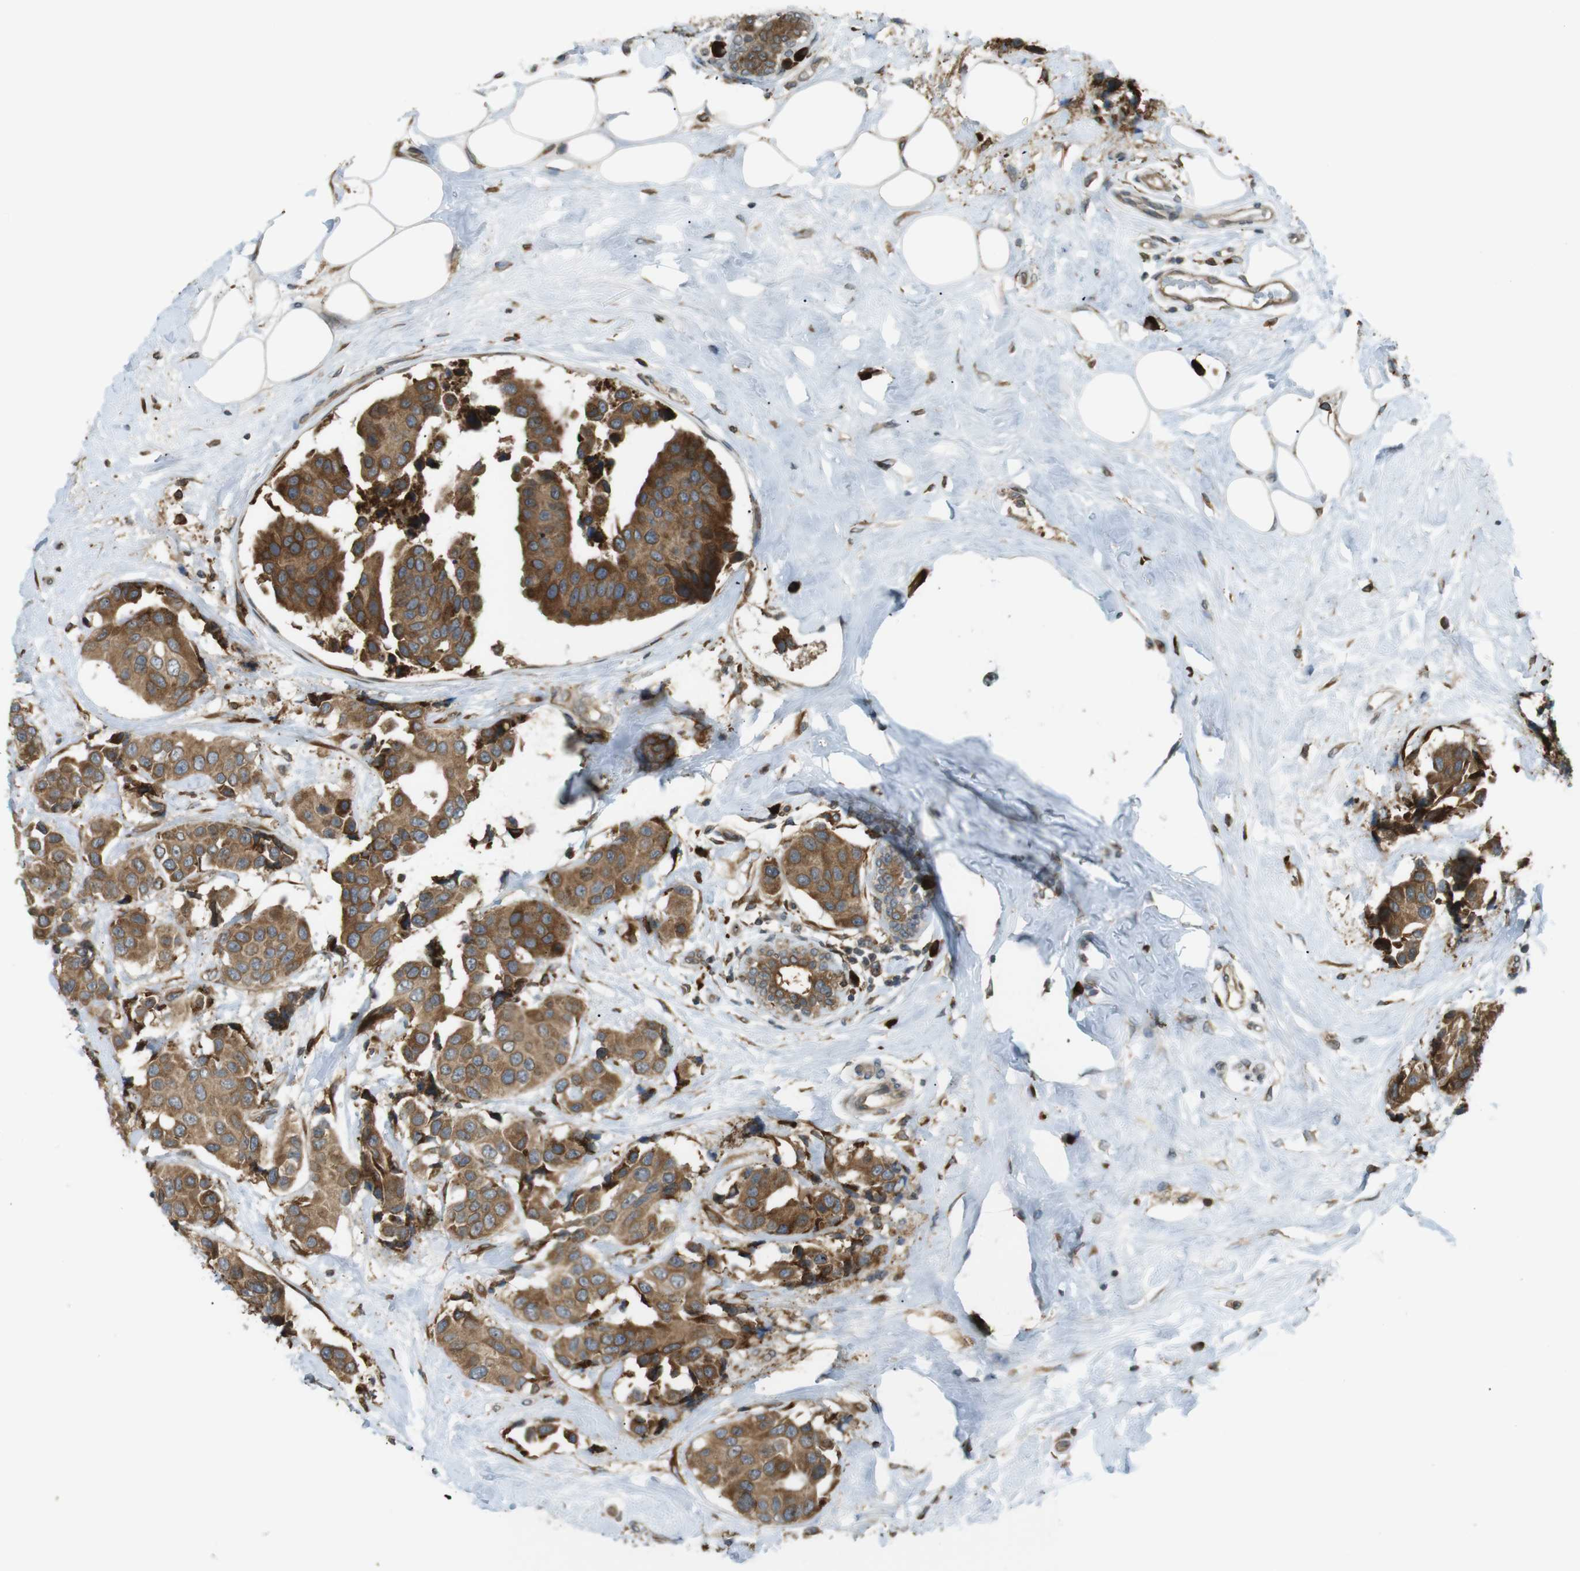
{"staining": {"intensity": "moderate", "quantity": ">75%", "location": "cytoplasmic/membranous"}, "tissue": "breast cancer", "cell_type": "Tumor cells", "image_type": "cancer", "snomed": [{"axis": "morphology", "description": "Normal tissue, NOS"}, {"axis": "morphology", "description": "Duct carcinoma"}, {"axis": "topography", "description": "Breast"}], "caption": "Moderate cytoplasmic/membranous positivity is seen in about >75% of tumor cells in infiltrating ductal carcinoma (breast). (Stains: DAB (3,3'-diaminobenzidine) in brown, nuclei in blue, Microscopy: brightfield microscopy at high magnification).", "gene": "TMED4", "patient": {"sex": "female", "age": 39}}